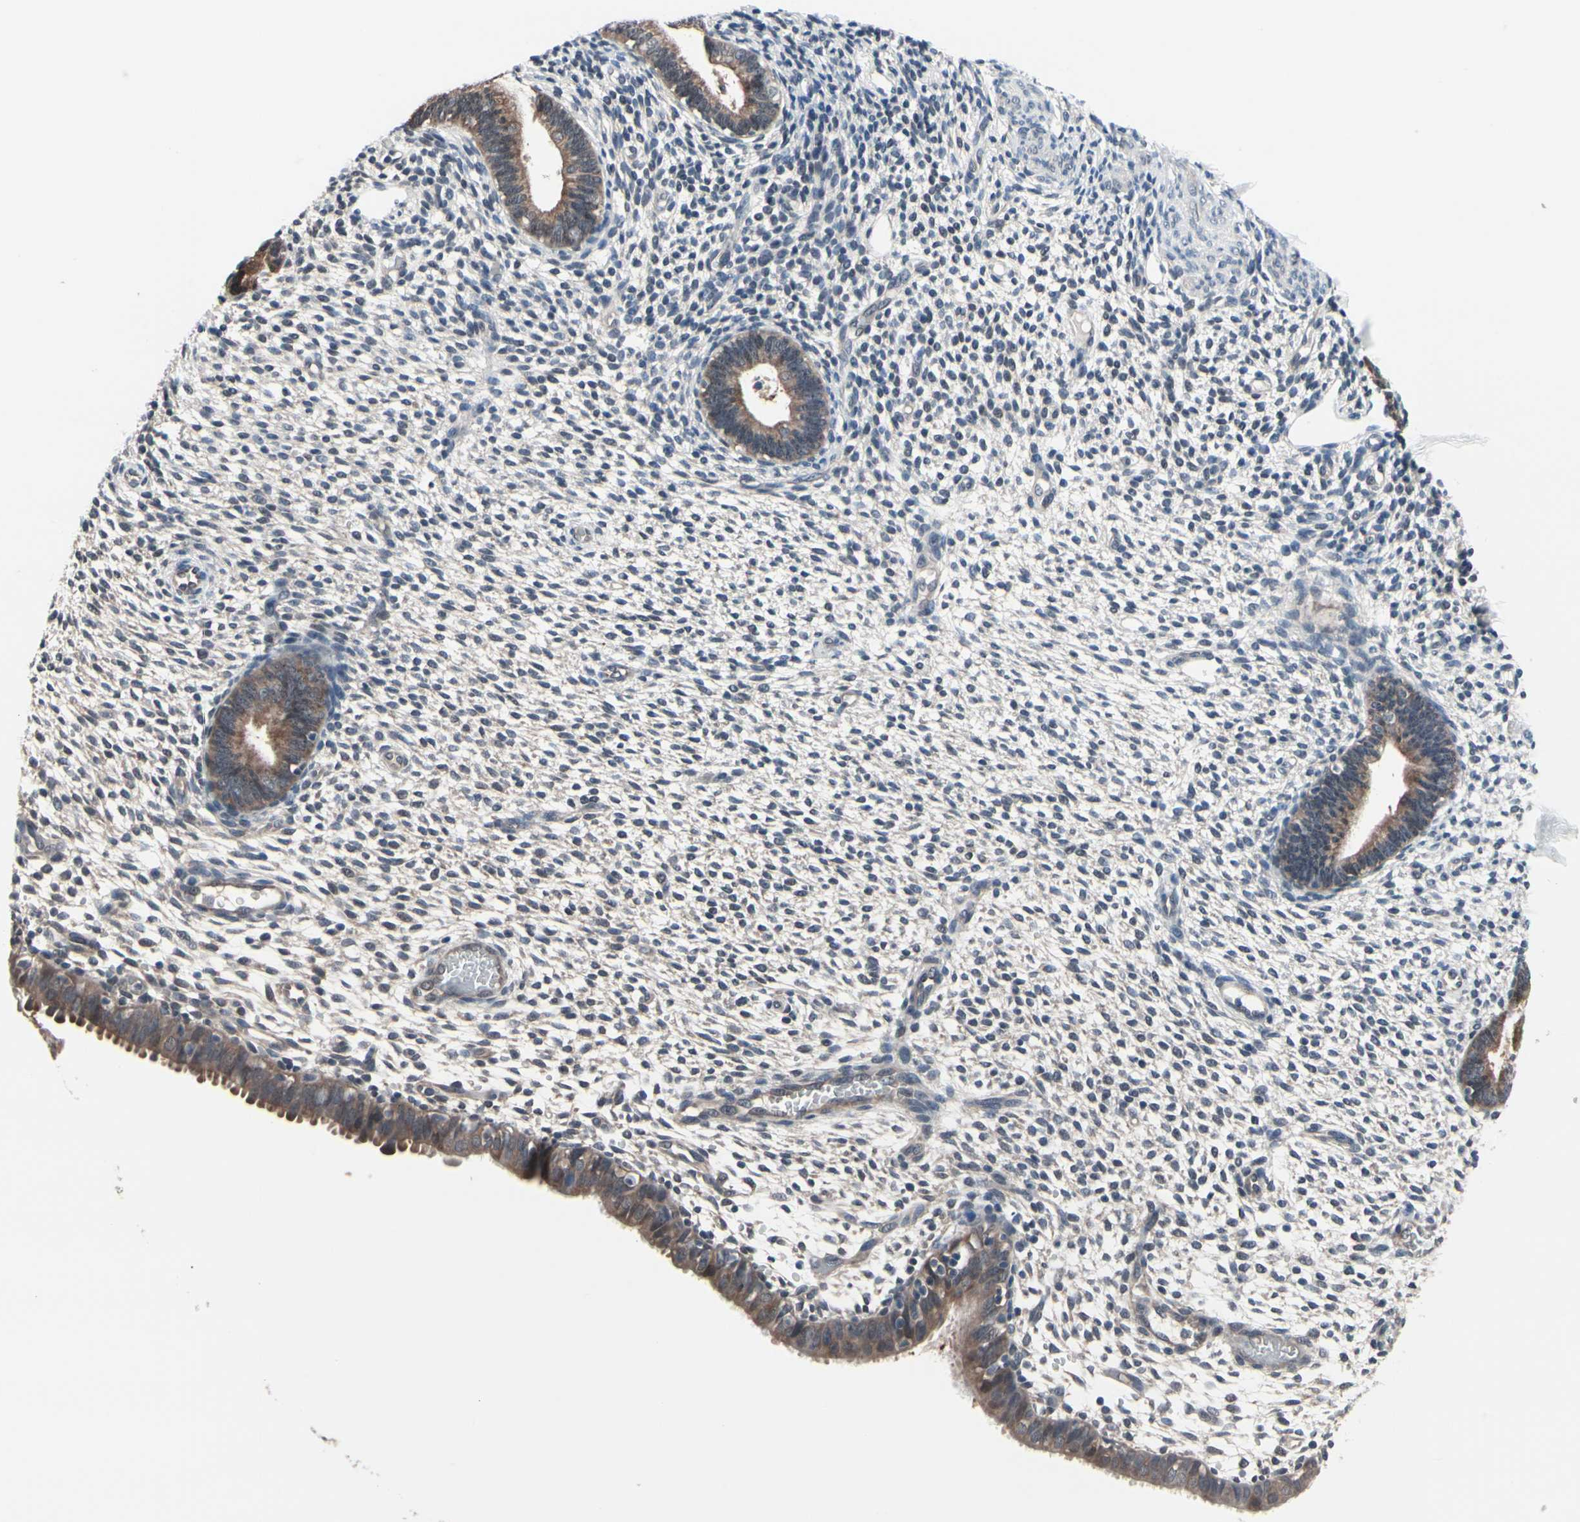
{"staining": {"intensity": "weak", "quantity": ">75%", "location": "cytoplasmic/membranous"}, "tissue": "endometrium", "cell_type": "Cells in endometrial stroma", "image_type": "normal", "snomed": [{"axis": "morphology", "description": "Normal tissue, NOS"}, {"axis": "topography", "description": "Endometrium"}], "caption": "Endometrium stained with DAB immunohistochemistry displays low levels of weak cytoplasmic/membranous positivity in approximately >75% of cells in endometrial stroma. Ihc stains the protein of interest in brown and the nuclei are stained blue.", "gene": "PRDX6", "patient": {"sex": "female", "age": 61}}